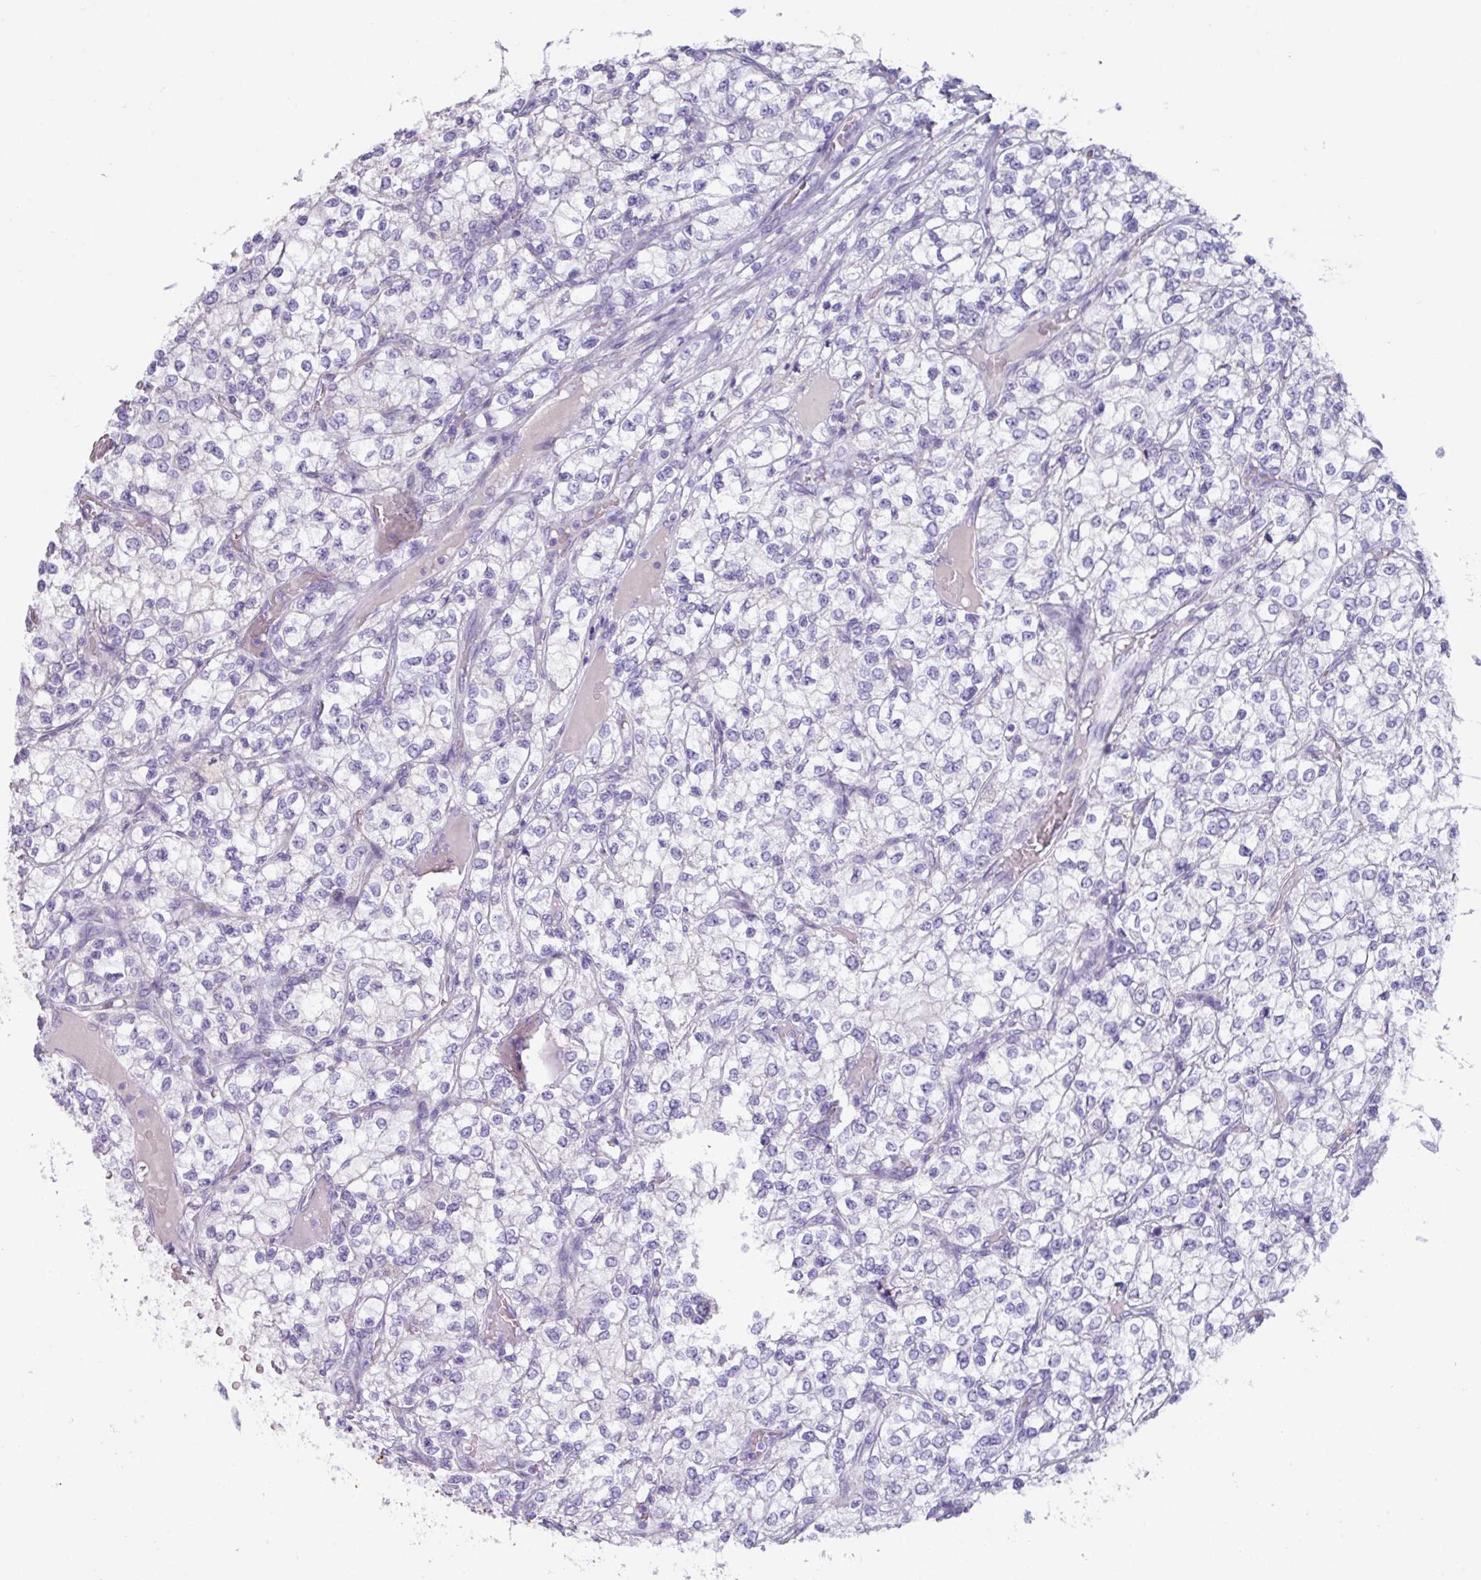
{"staining": {"intensity": "negative", "quantity": "none", "location": "none"}, "tissue": "renal cancer", "cell_type": "Tumor cells", "image_type": "cancer", "snomed": [{"axis": "morphology", "description": "Adenocarcinoma, NOS"}, {"axis": "topography", "description": "Kidney"}], "caption": "High power microscopy image of an immunohistochemistry (IHC) micrograph of adenocarcinoma (renal), revealing no significant positivity in tumor cells.", "gene": "ZNF524", "patient": {"sex": "male", "age": 80}}